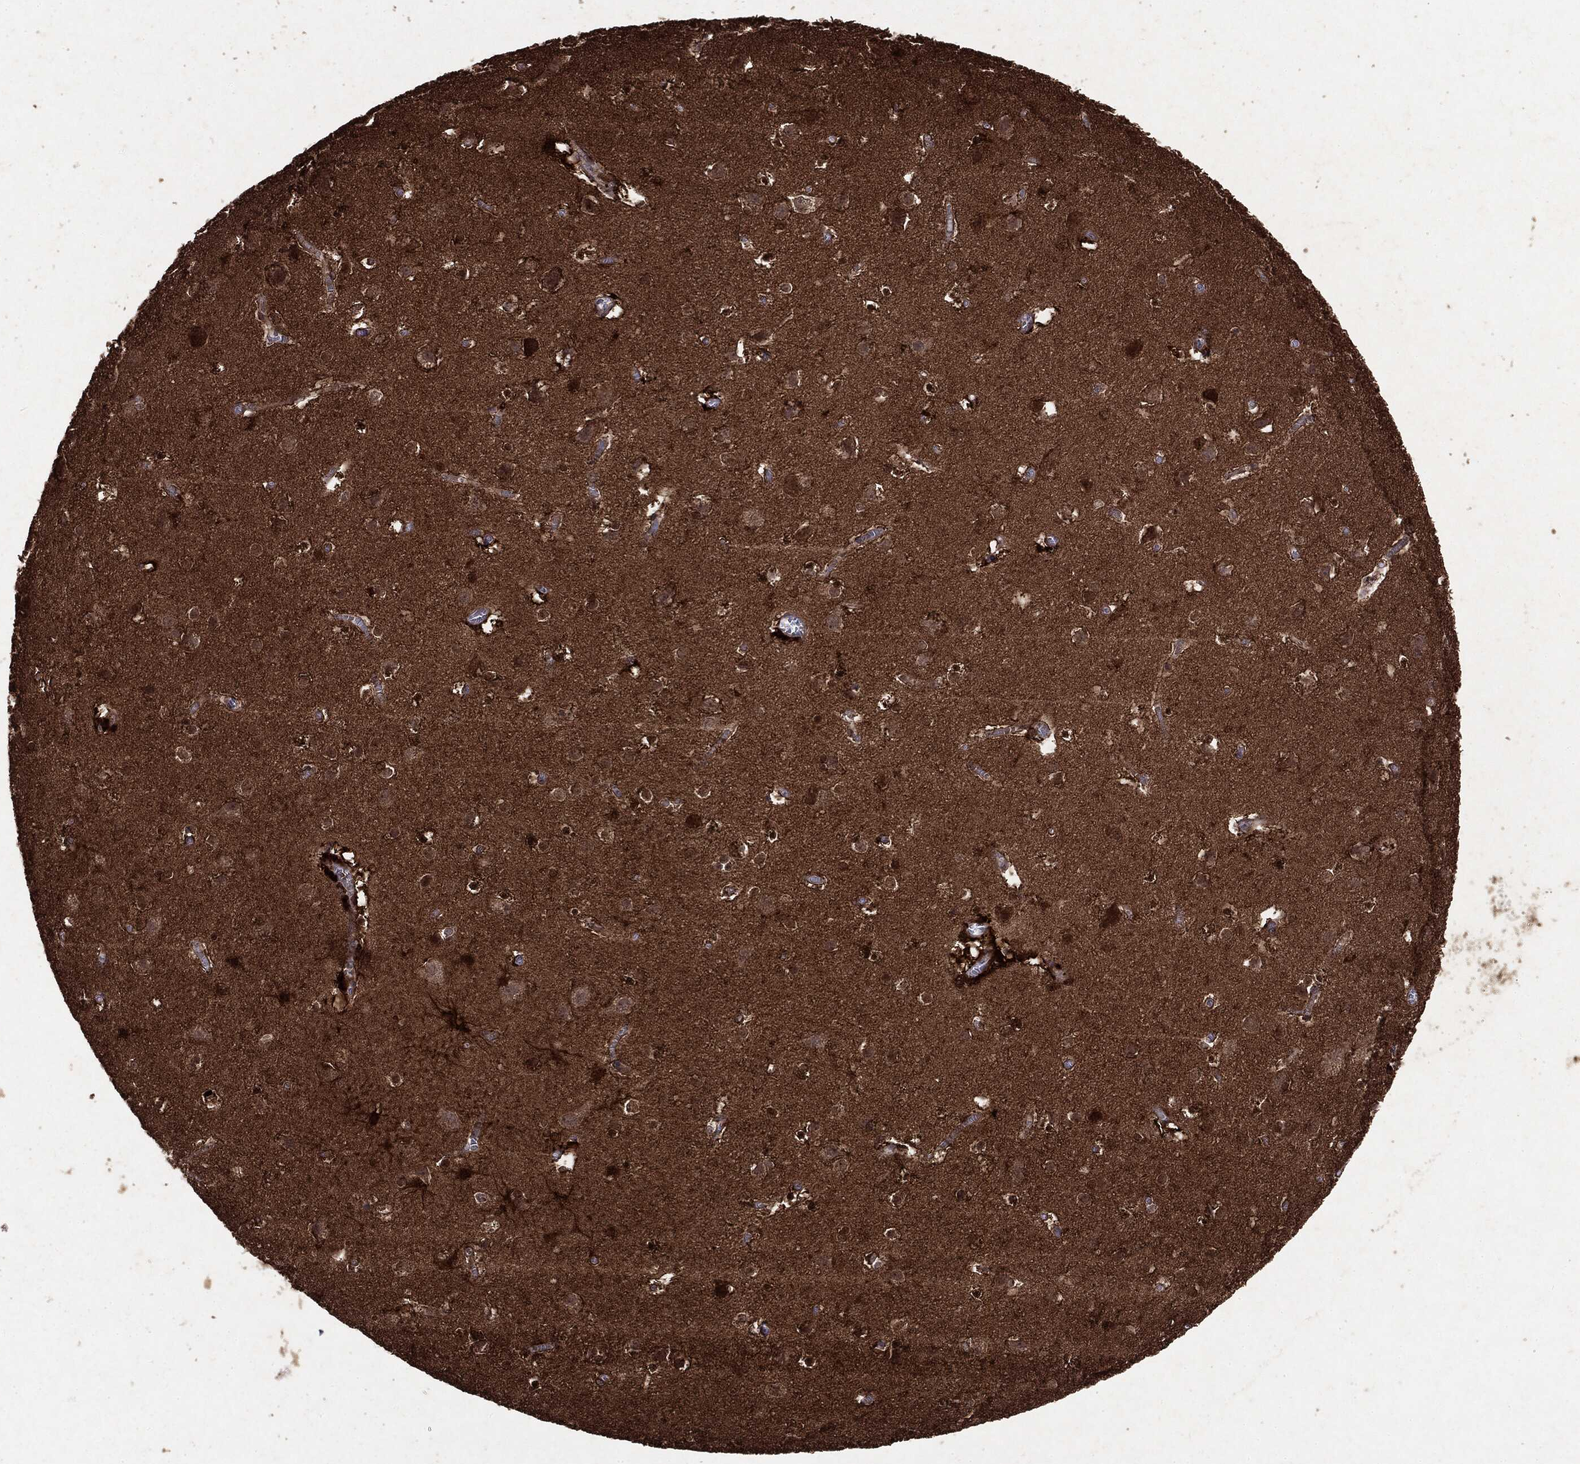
{"staining": {"intensity": "negative", "quantity": "none", "location": "none"}, "tissue": "cerebral cortex", "cell_type": "Endothelial cells", "image_type": "normal", "snomed": [{"axis": "morphology", "description": "Normal tissue, NOS"}, {"axis": "topography", "description": "Cerebral cortex"}], "caption": "An immunohistochemistry (IHC) histopathology image of benign cerebral cortex is shown. There is no staining in endothelial cells of cerebral cortex. (Immunohistochemistry, brightfield microscopy, high magnification).", "gene": "PEBP1", "patient": {"sex": "male", "age": 59}}